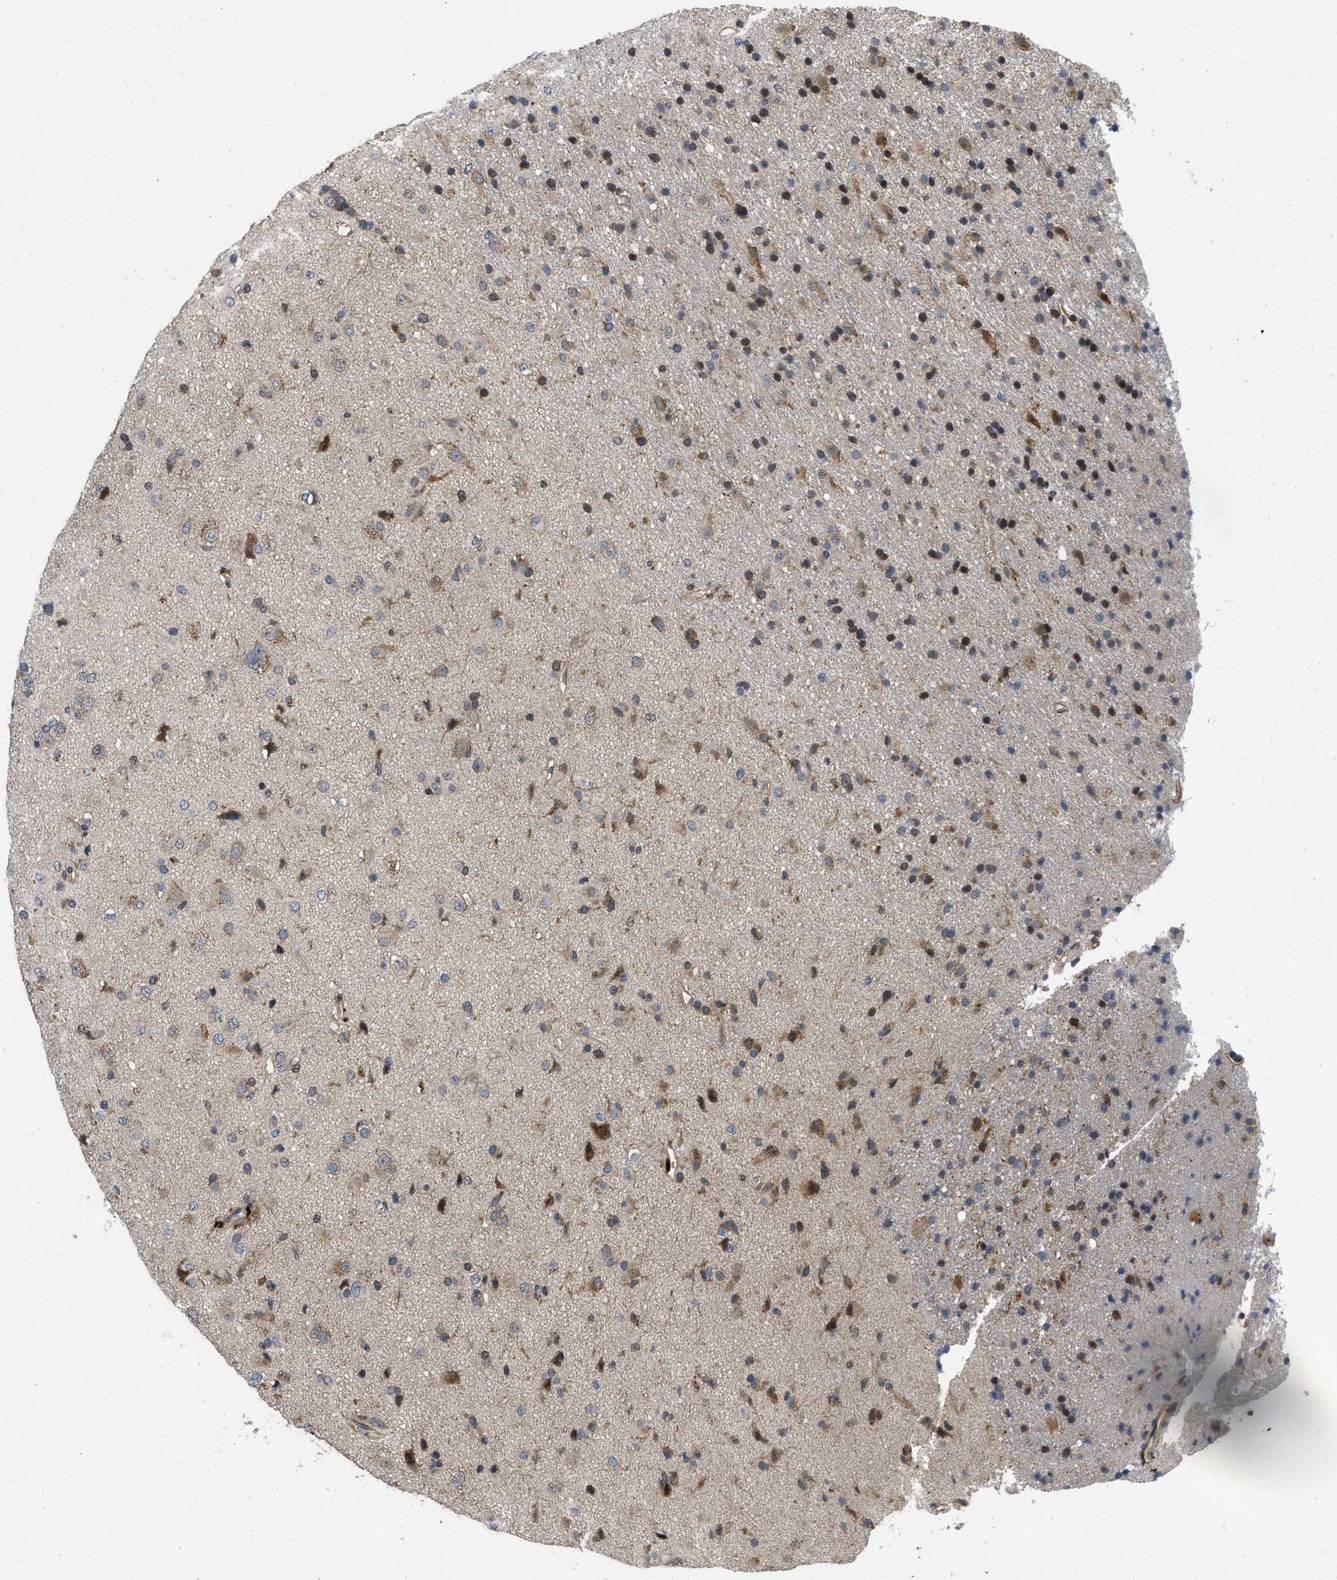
{"staining": {"intensity": "weak", "quantity": "<25%", "location": "cytoplasmic/membranous"}, "tissue": "glioma", "cell_type": "Tumor cells", "image_type": "cancer", "snomed": [{"axis": "morphology", "description": "Glioma, malignant, Low grade"}, {"axis": "topography", "description": "Brain"}], "caption": "A high-resolution micrograph shows immunohistochemistry (IHC) staining of glioma, which displays no significant staining in tumor cells.", "gene": "PRDM14", "patient": {"sex": "male", "age": 65}}